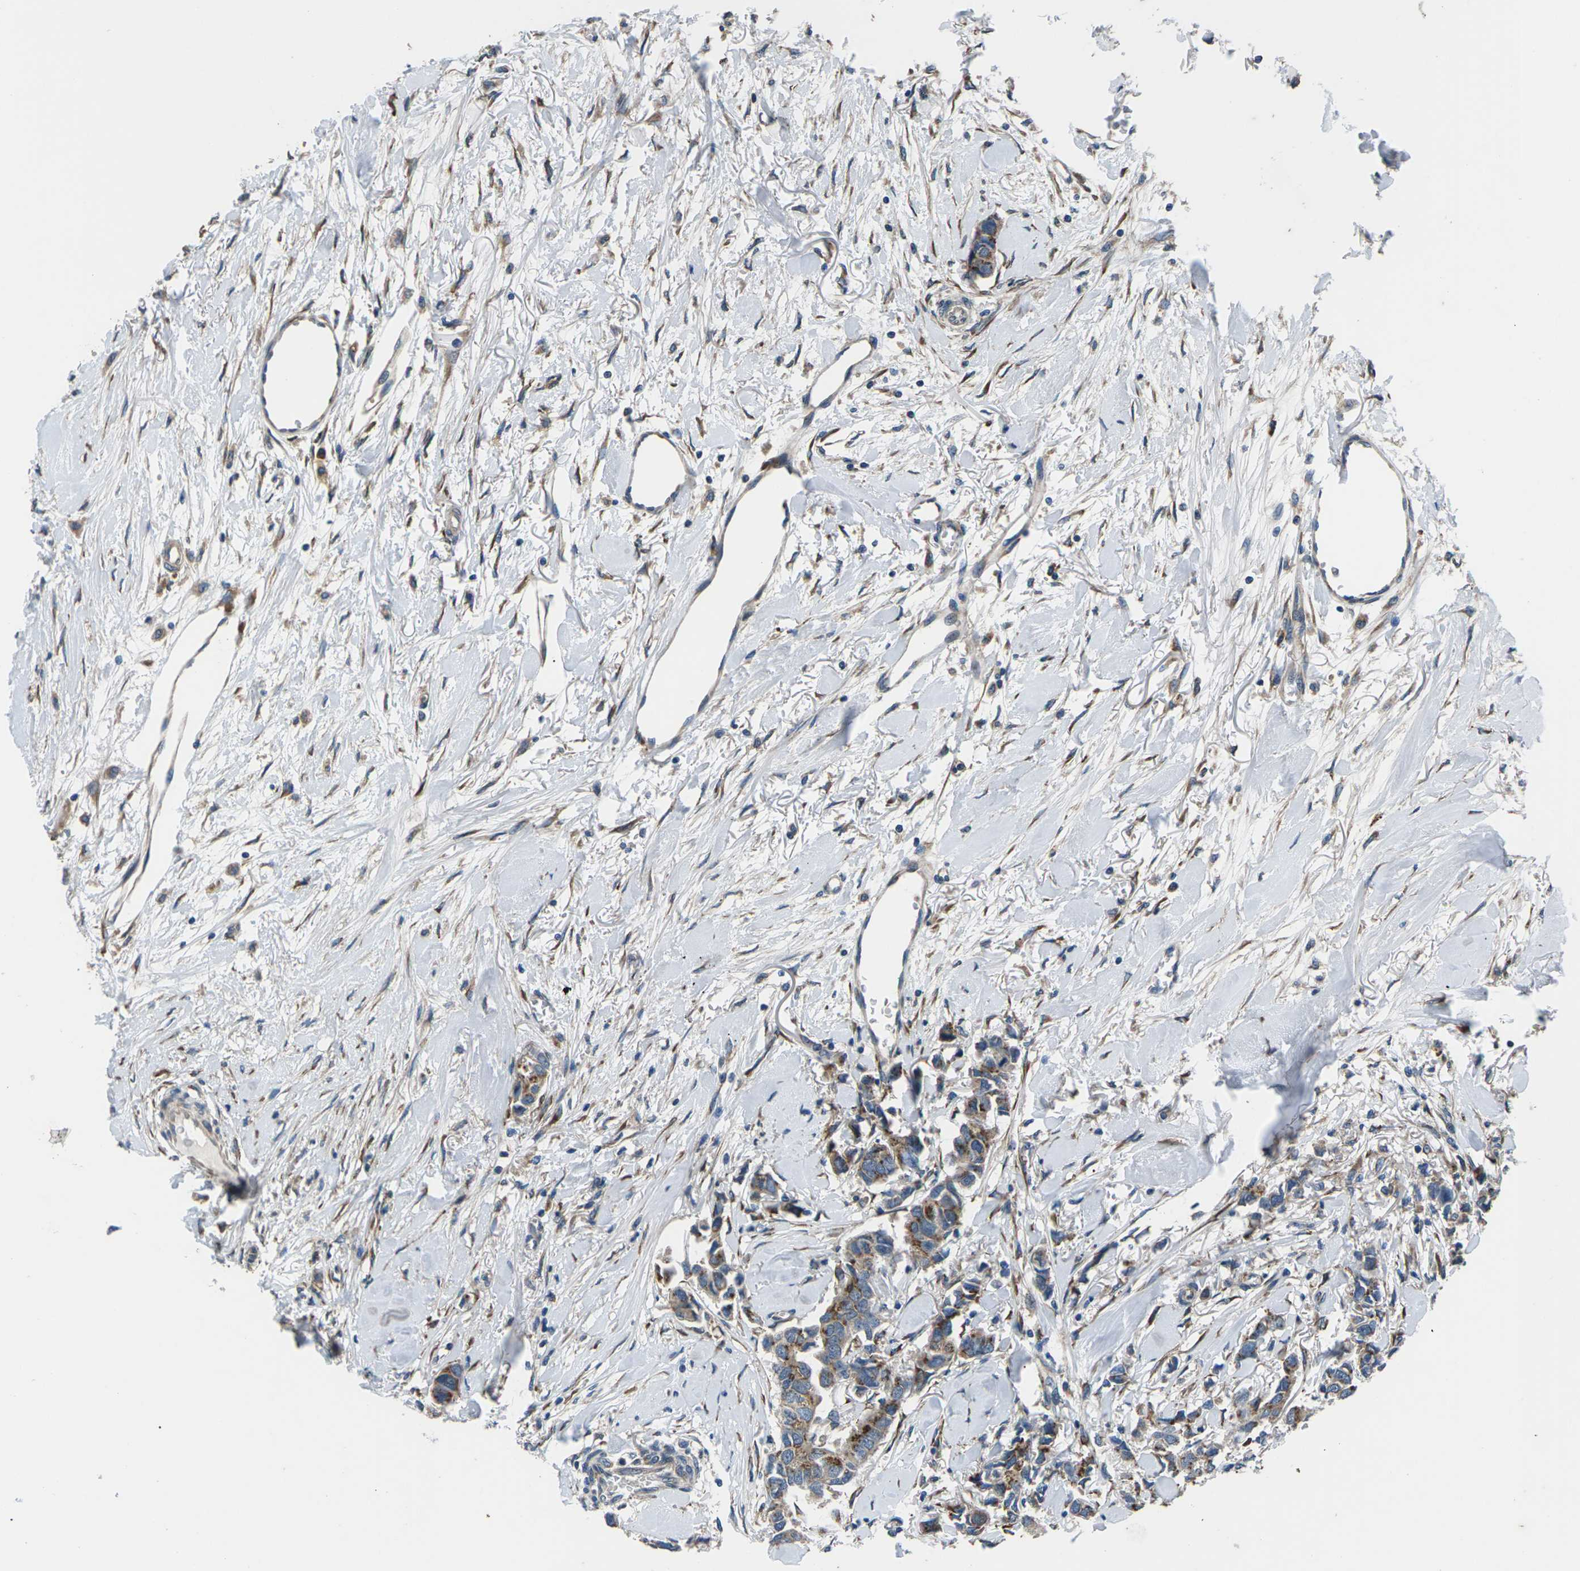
{"staining": {"intensity": "moderate", "quantity": ">75%", "location": "cytoplasmic/membranous"}, "tissue": "breast cancer", "cell_type": "Tumor cells", "image_type": "cancer", "snomed": [{"axis": "morphology", "description": "Duct carcinoma"}, {"axis": "topography", "description": "Breast"}], "caption": "Immunohistochemistry histopathology image of breast cancer stained for a protein (brown), which reveals medium levels of moderate cytoplasmic/membranous positivity in about >75% of tumor cells.", "gene": "GABRP", "patient": {"sex": "female", "age": 80}}